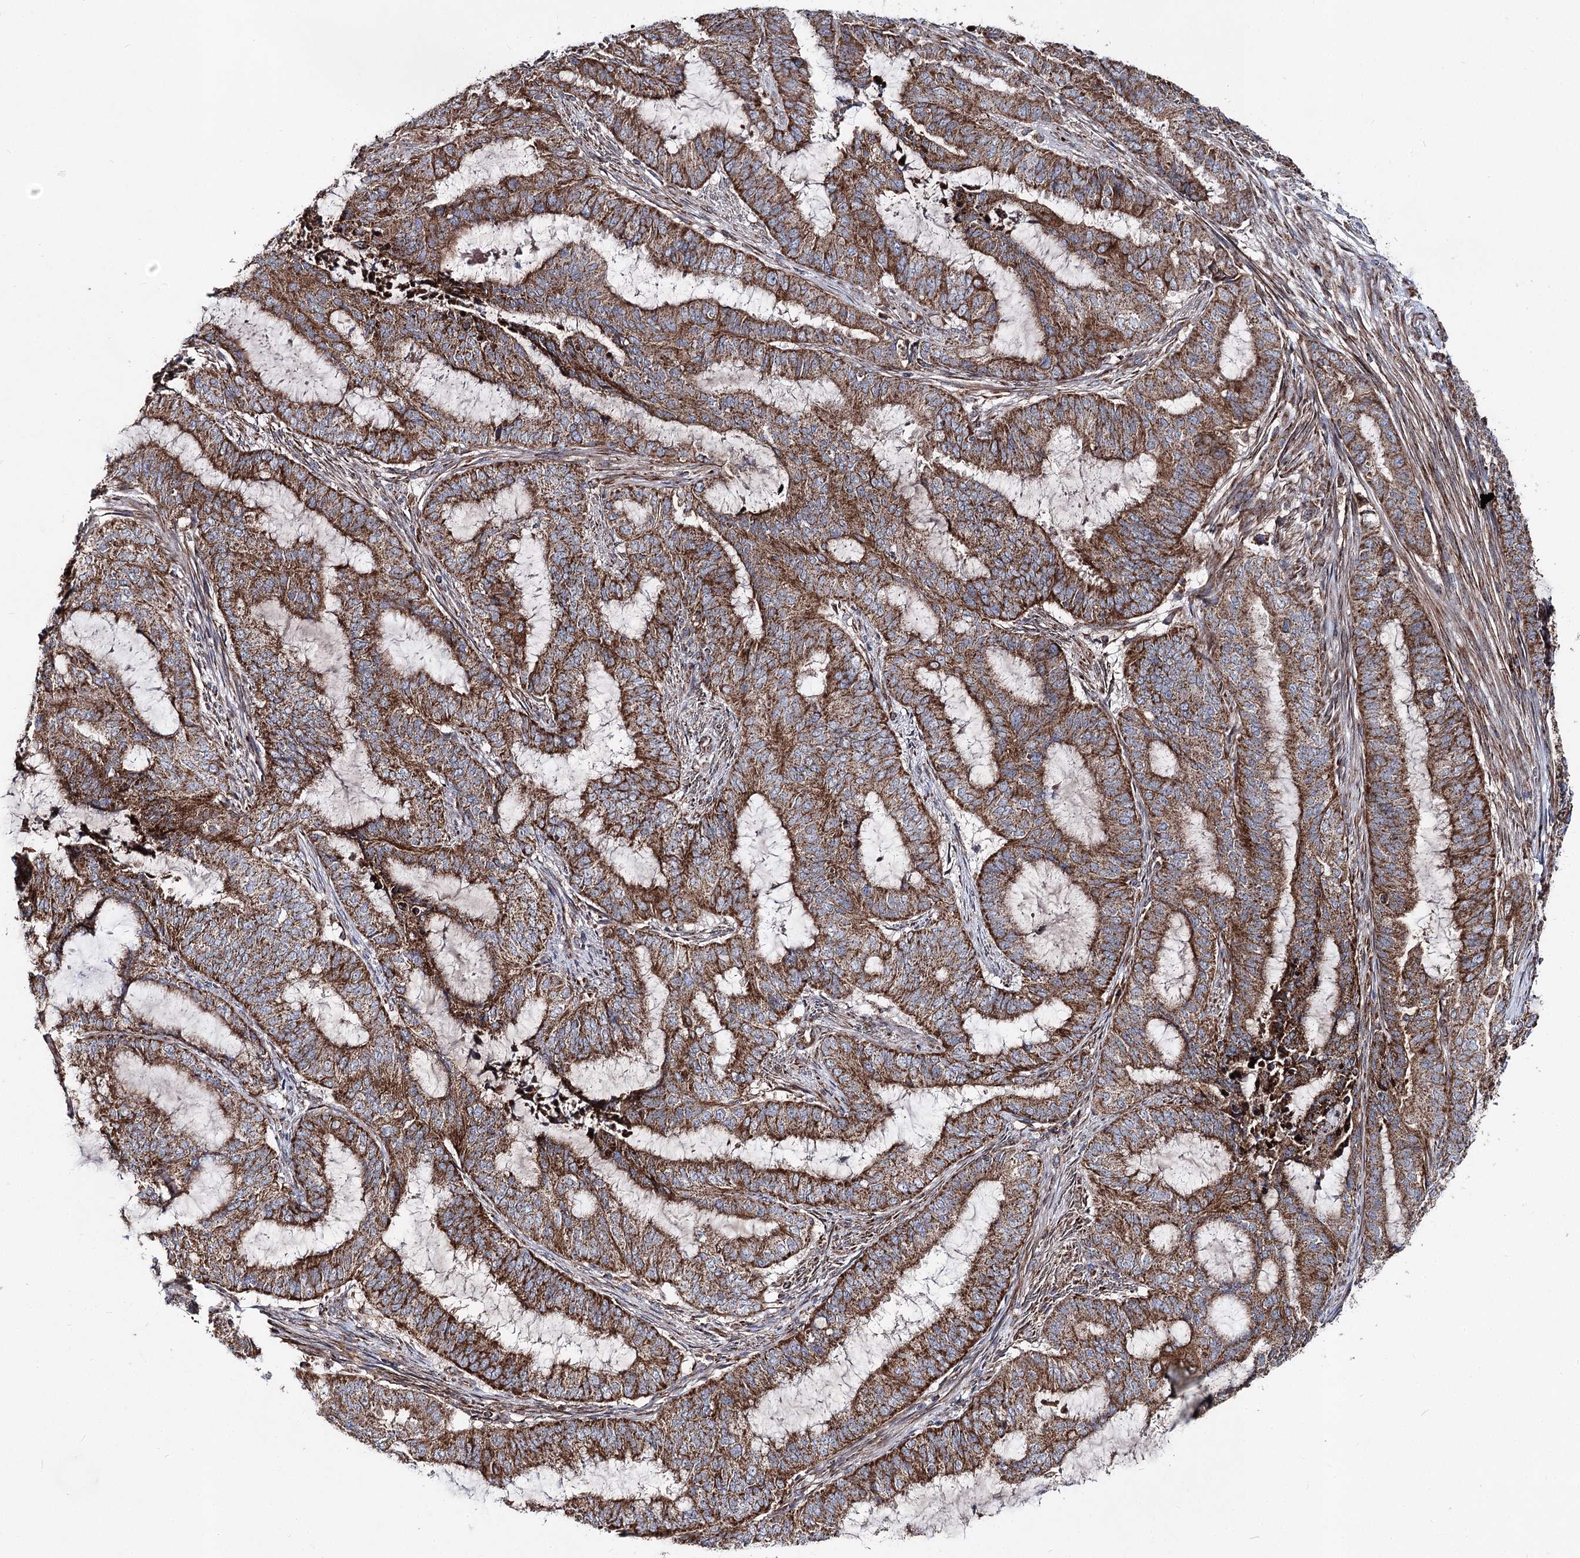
{"staining": {"intensity": "strong", "quantity": ">75%", "location": "cytoplasmic/membranous"}, "tissue": "endometrial cancer", "cell_type": "Tumor cells", "image_type": "cancer", "snomed": [{"axis": "morphology", "description": "Adenocarcinoma, NOS"}, {"axis": "topography", "description": "Endometrium"}], "caption": "Endometrial adenocarcinoma was stained to show a protein in brown. There is high levels of strong cytoplasmic/membranous positivity in about >75% of tumor cells.", "gene": "MSANTD2", "patient": {"sex": "female", "age": 51}}